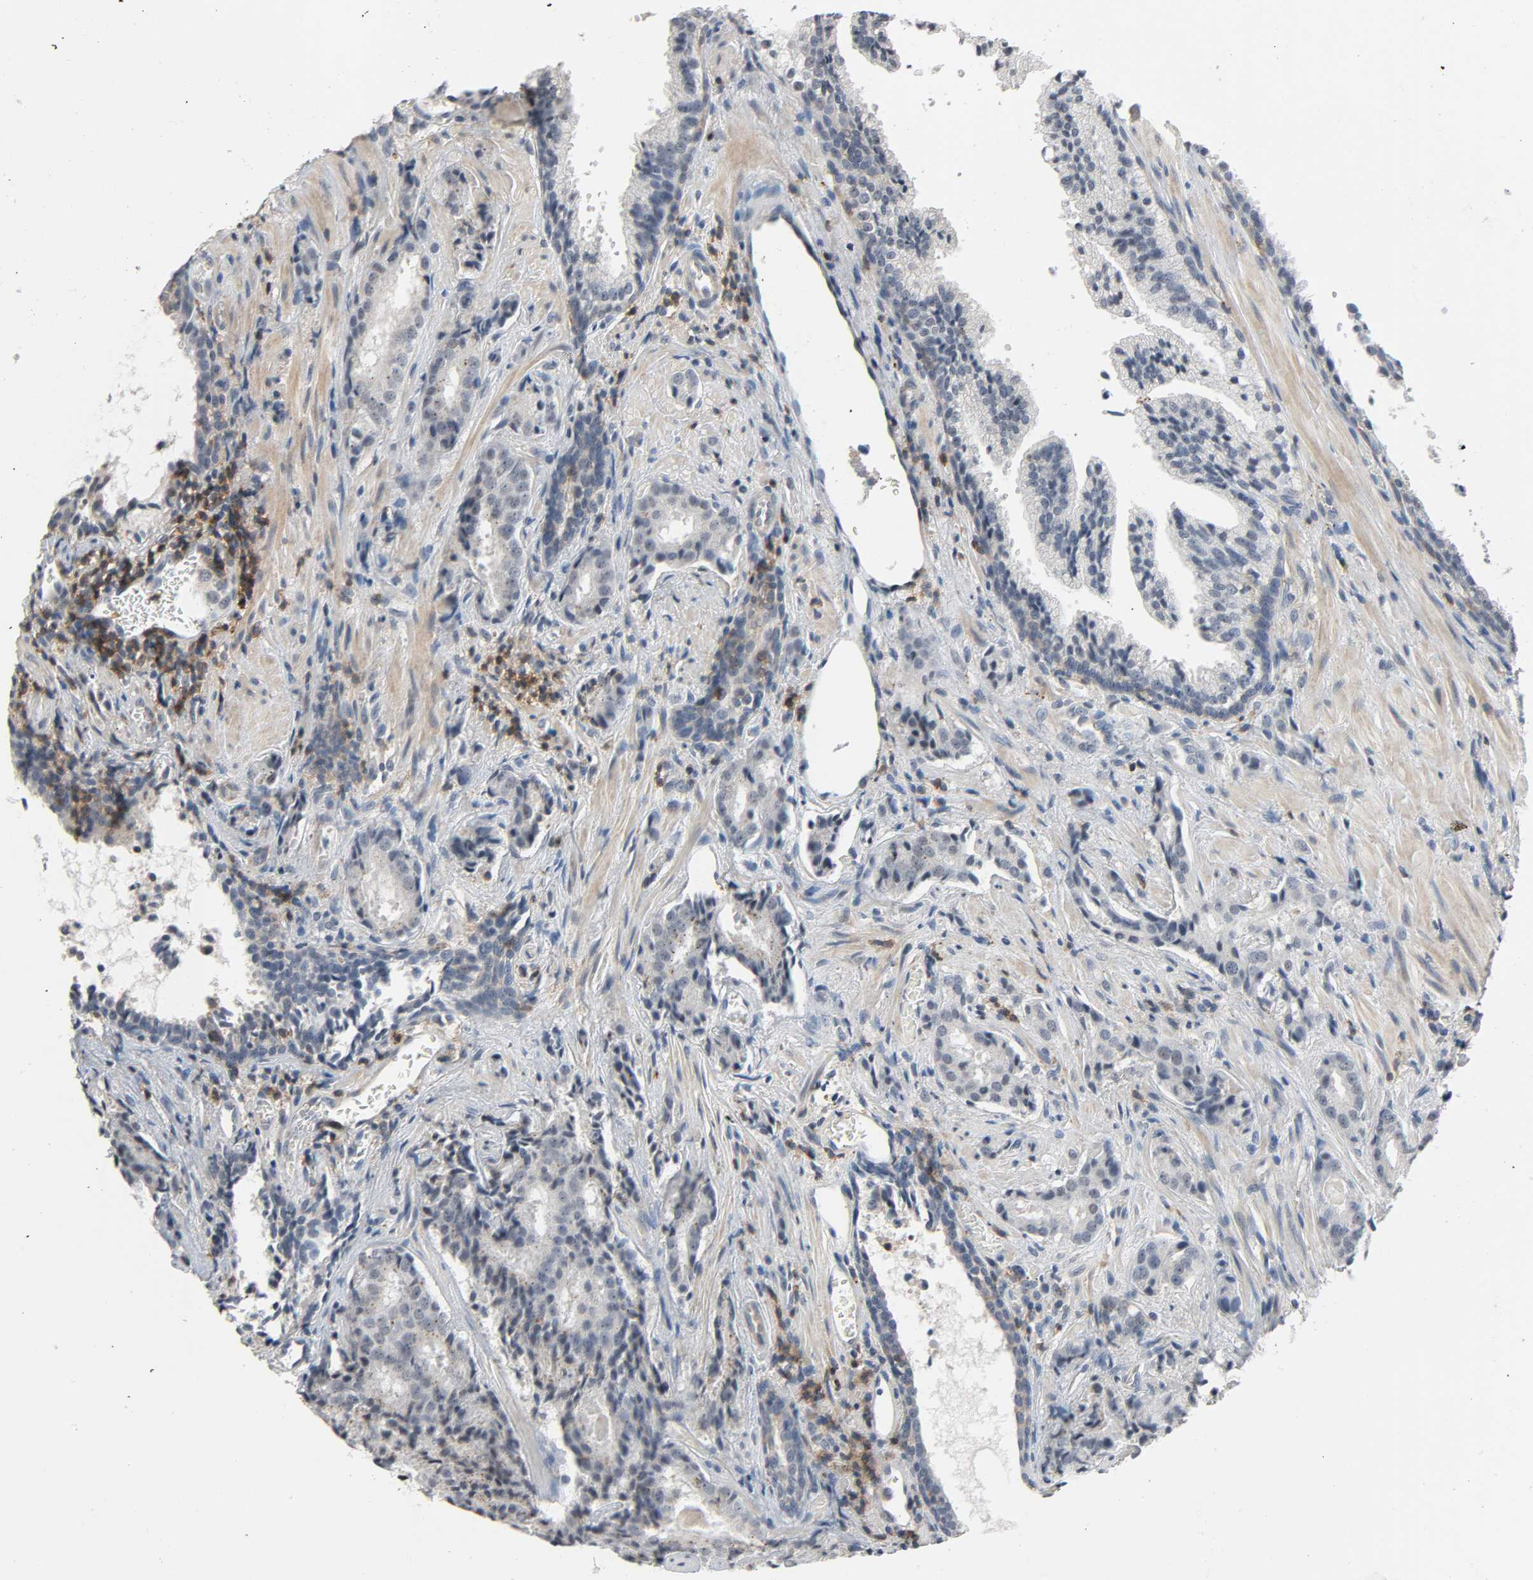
{"staining": {"intensity": "negative", "quantity": "none", "location": "none"}, "tissue": "prostate cancer", "cell_type": "Tumor cells", "image_type": "cancer", "snomed": [{"axis": "morphology", "description": "Adenocarcinoma, High grade"}, {"axis": "topography", "description": "Prostate"}], "caption": "IHC photomicrograph of human prostate high-grade adenocarcinoma stained for a protein (brown), which shows no staining in tumor cells.", "gene": "CD4", "patient": {"sex": "male", "age": 58}}